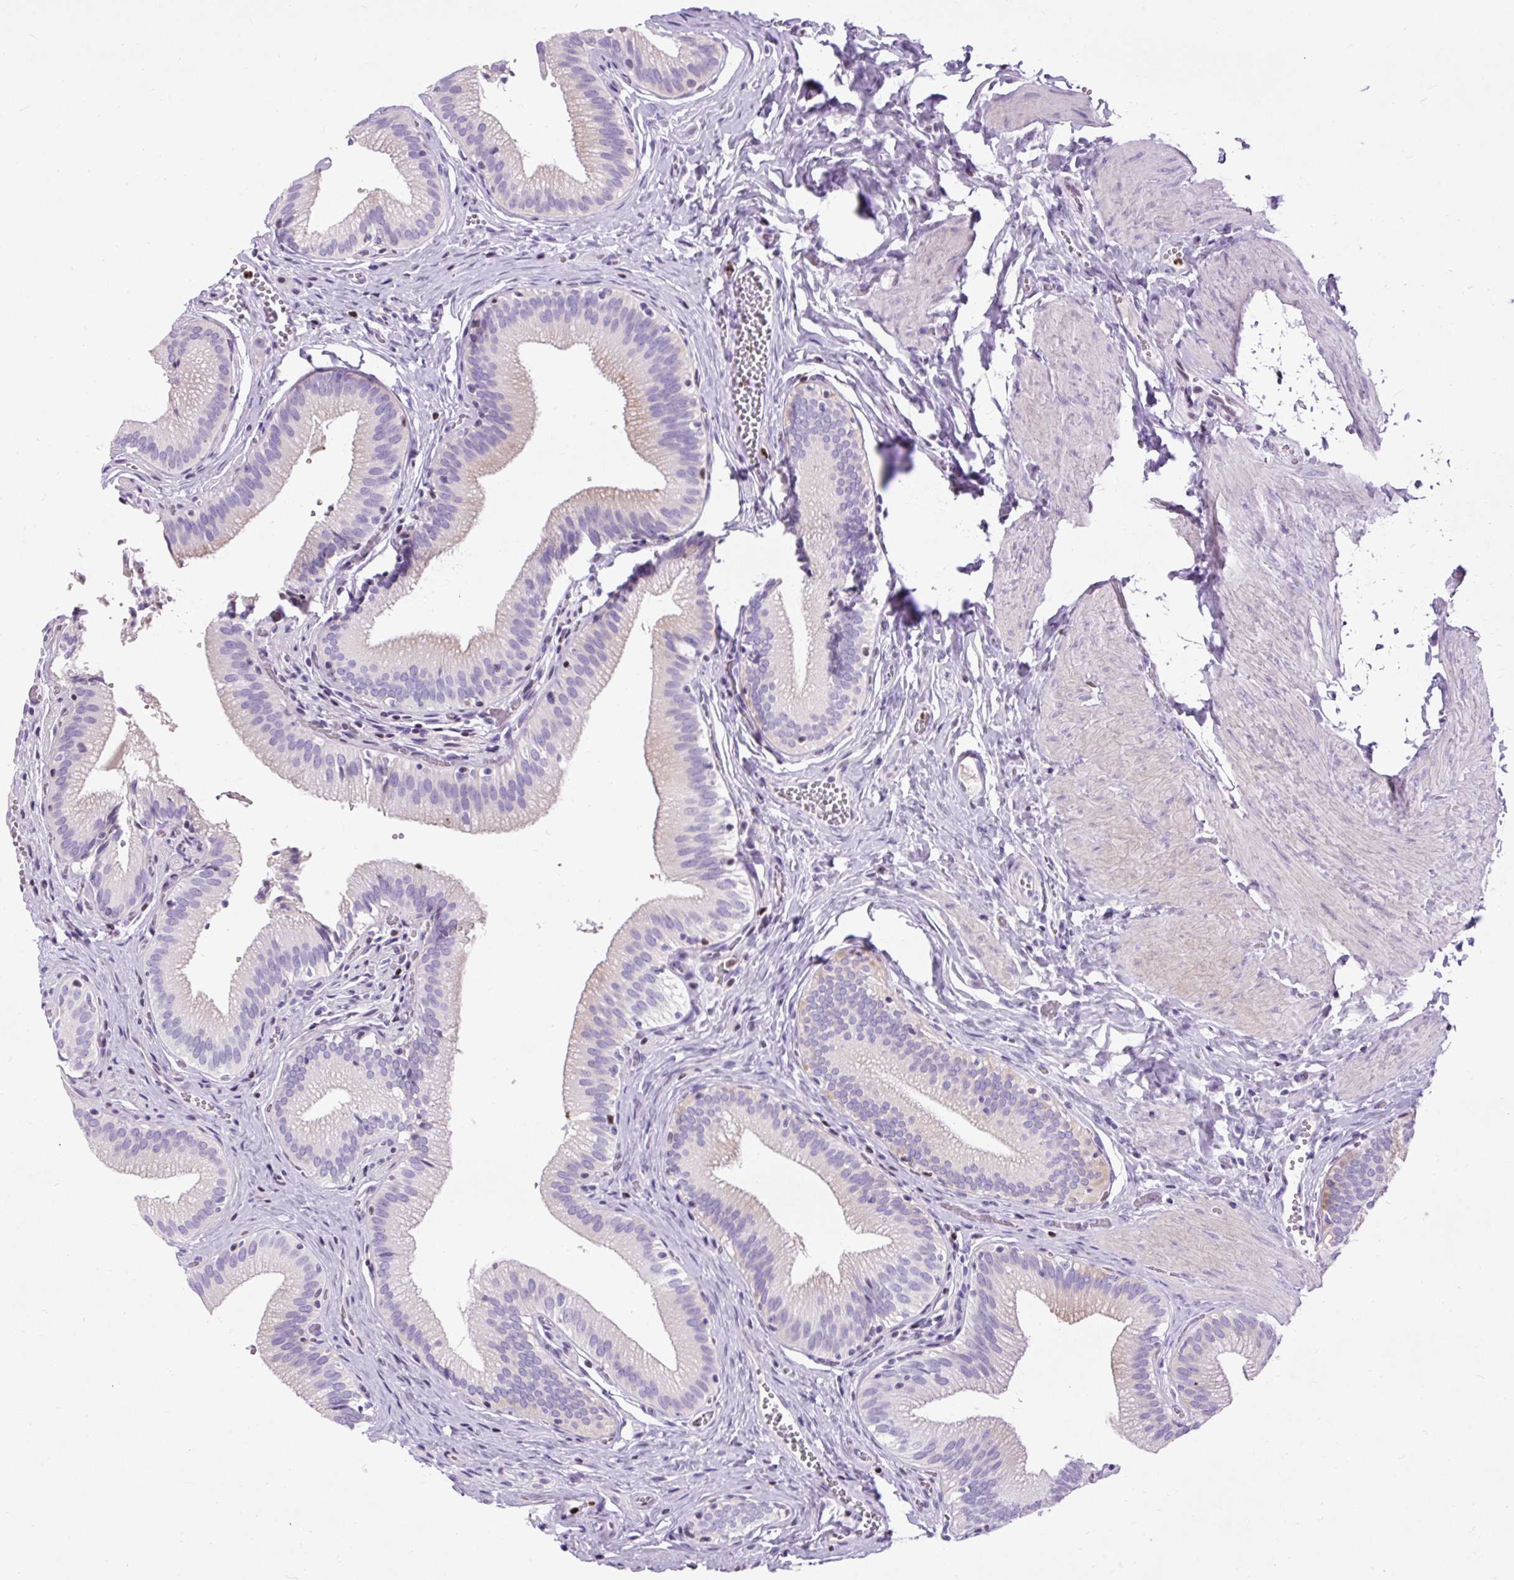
{"staining": {"intensity": "negative", "quantity": "none", "location": "none"}, "tissue": "gallbladder", "cell_type": "Glandular cells", "image_type": "normal", "snomed": [{"axis": "morphology", "description": "Normal tissue, NOS"}, {"axis": "topography", "description": "Gallbladder"}, {"axis": "topography", "description": "Peripheral nerve tissue"}], "caption": "An immunohistochemistry micrograph of benign gallbladder is shown. There is no staining in glandular cells of gallbladder.", "gene": "SPC24", "patient": {"sex": "male", "age": 17}}